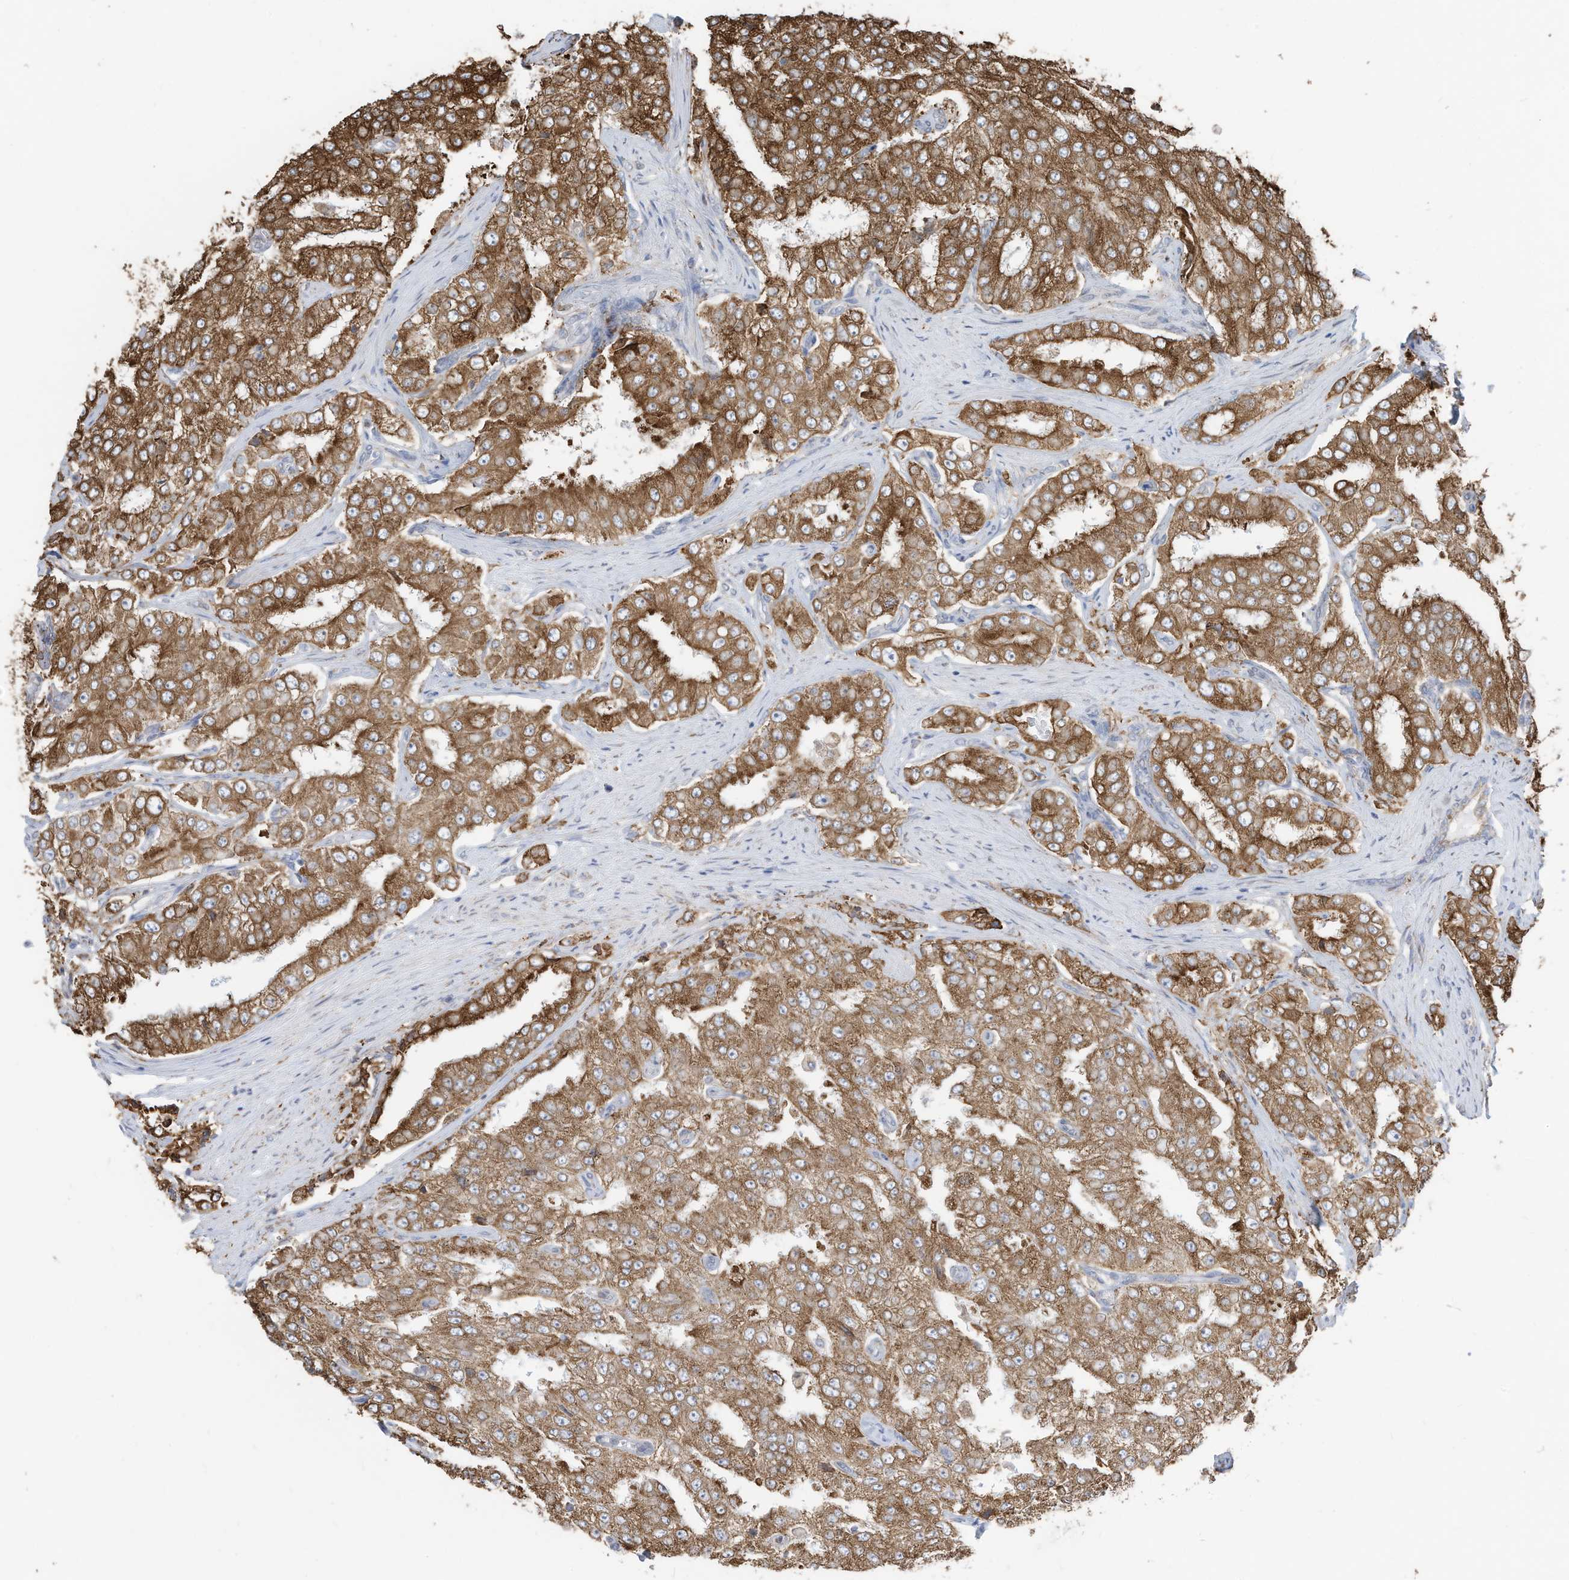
{"staining": {"intensity": "moderate", "quantity": ">75%", "location": "cytoplasmic/membranous"}, "tissue": "prostate cancer", "cell_type": "Tumor cells", "image_type": "cancer", "snomed": [{"axis": "morphology", "description": "Adenocarcinoma, High grade"}, {"axis": "topography", "description": "Prostate"}], "caption": "There is medium levels of moderate cytoplasmic/membranous expression in tumor cells of prostate cancer (adenocarcinoma (high-grade)), as demonstrated by immunohistochemical staining (brown color).", "gene": "ZNF354C", "patient": {"sex": "male", "age": 58}}